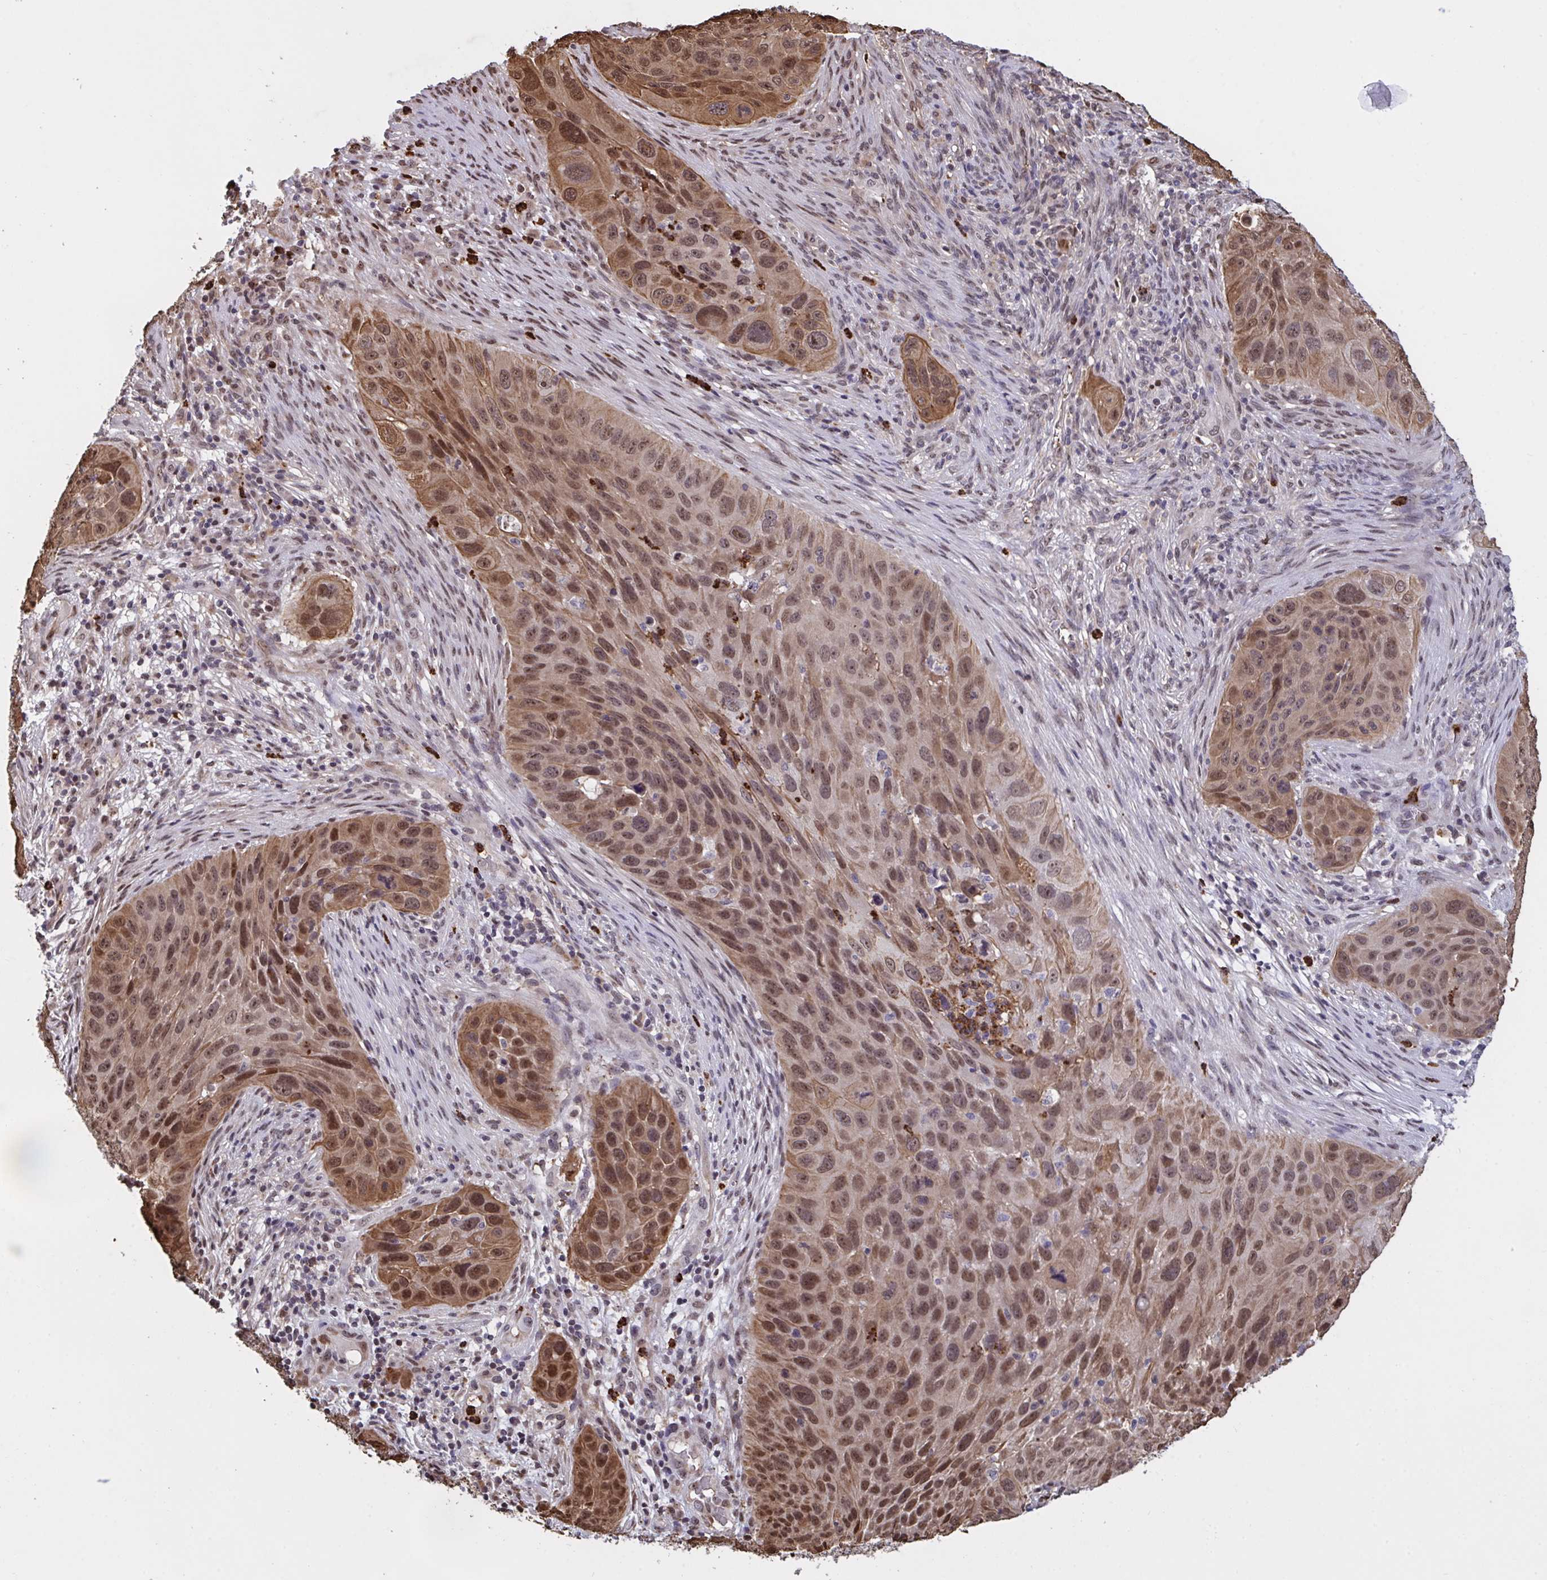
{"staining": {"intensity": "moderate", "quantity": "25%-75%", "location": "cytoplasmic/membranous,nuclear"}, "tissue": "lung cancer", "cell_type": "Tumor cells", "image_type": "cancer", "snomed": [{"axis": "morphology", "description": "Squamous cell carcinoma, NOS"}, {"axis": "topography", "description": "Lung"}], "caption": "The image exhibits a brown stain indicating the presence of a protein in the cytoplasmic/membranous and nuclear of tumor cells in squamous cell carcinoma (lung). (Brightfield microscopy of DAB IHC at high magnification).", "gene": "PELI2", "patient": {"sex": "male", "age": 63}}